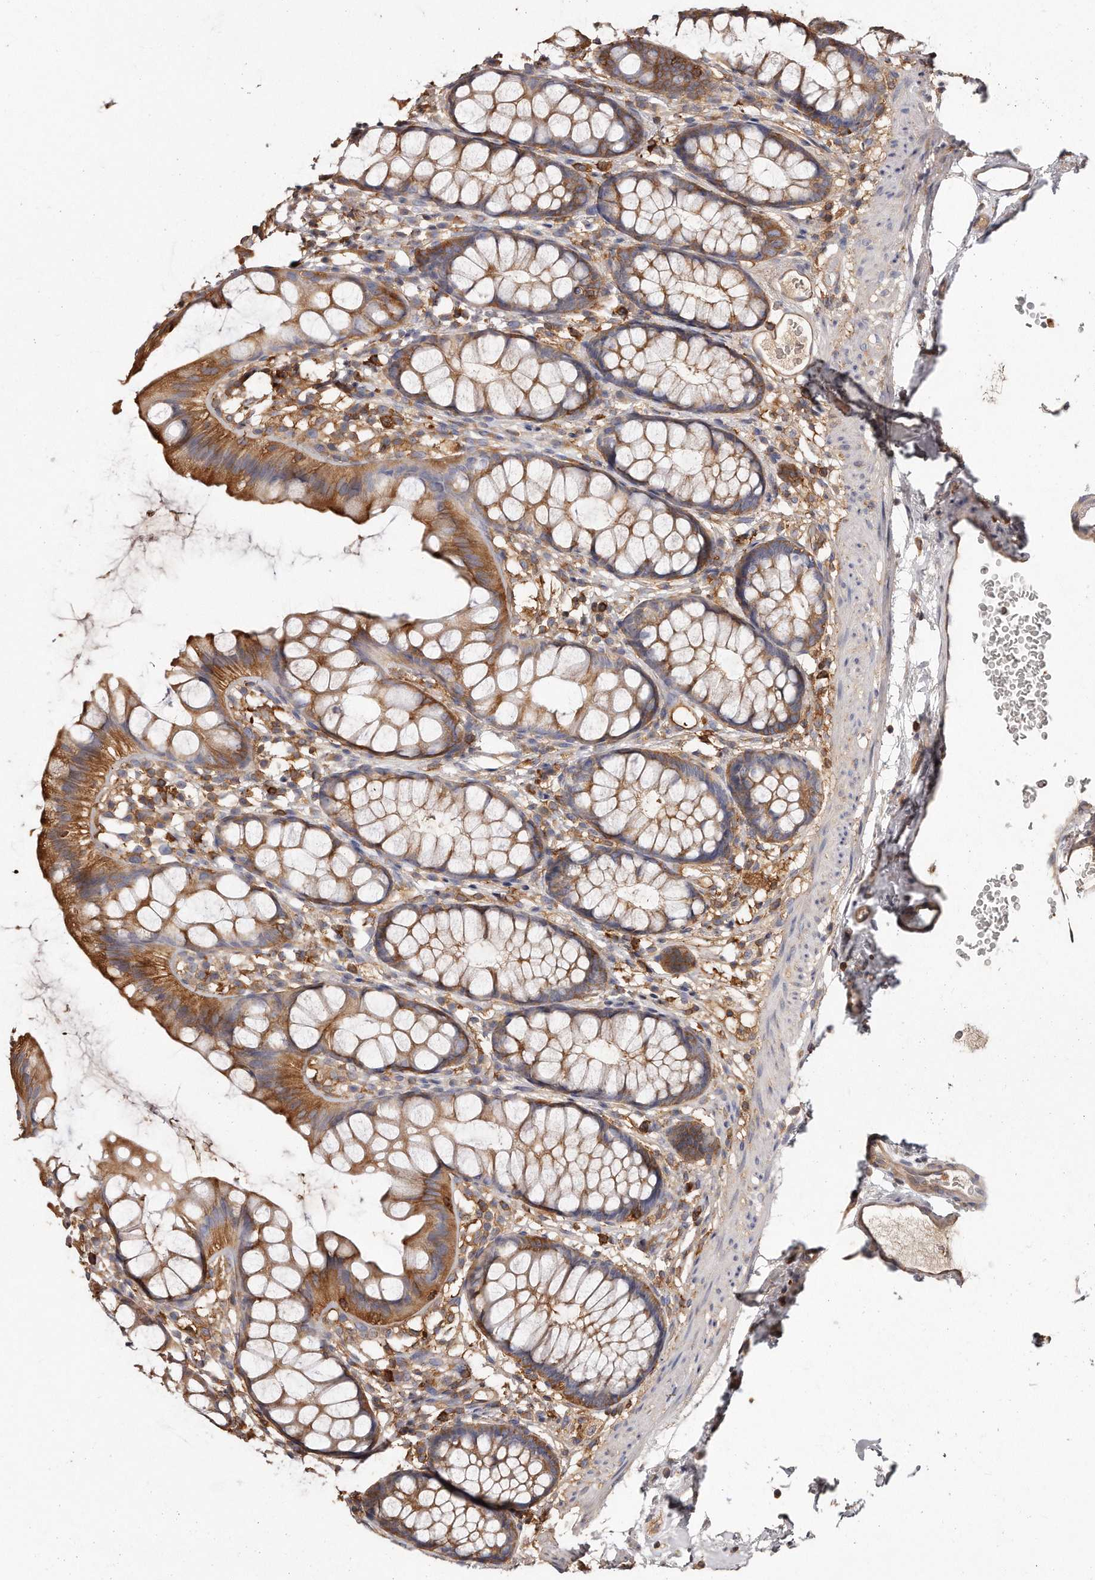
{"staining": {"intensity": "strong", "quantity": ">75%", "location": "cytoplasmic/membranous"}, "tissue": "rectum", "cell_type": "Glandular cells", "image_type": "normal", "snomed": [{"axis": "morphology", "description": "Normal tissue, NOS"}, {"axis": "topography", "description": "Rectum"}], "caption": "Glandular cells demonstrate high levels of strong cytoplasmic/membranous expression in about >75% of cells in benign human rectum.", "gene": "CAP1", "patient": {"sex": "female", "age": 65}}